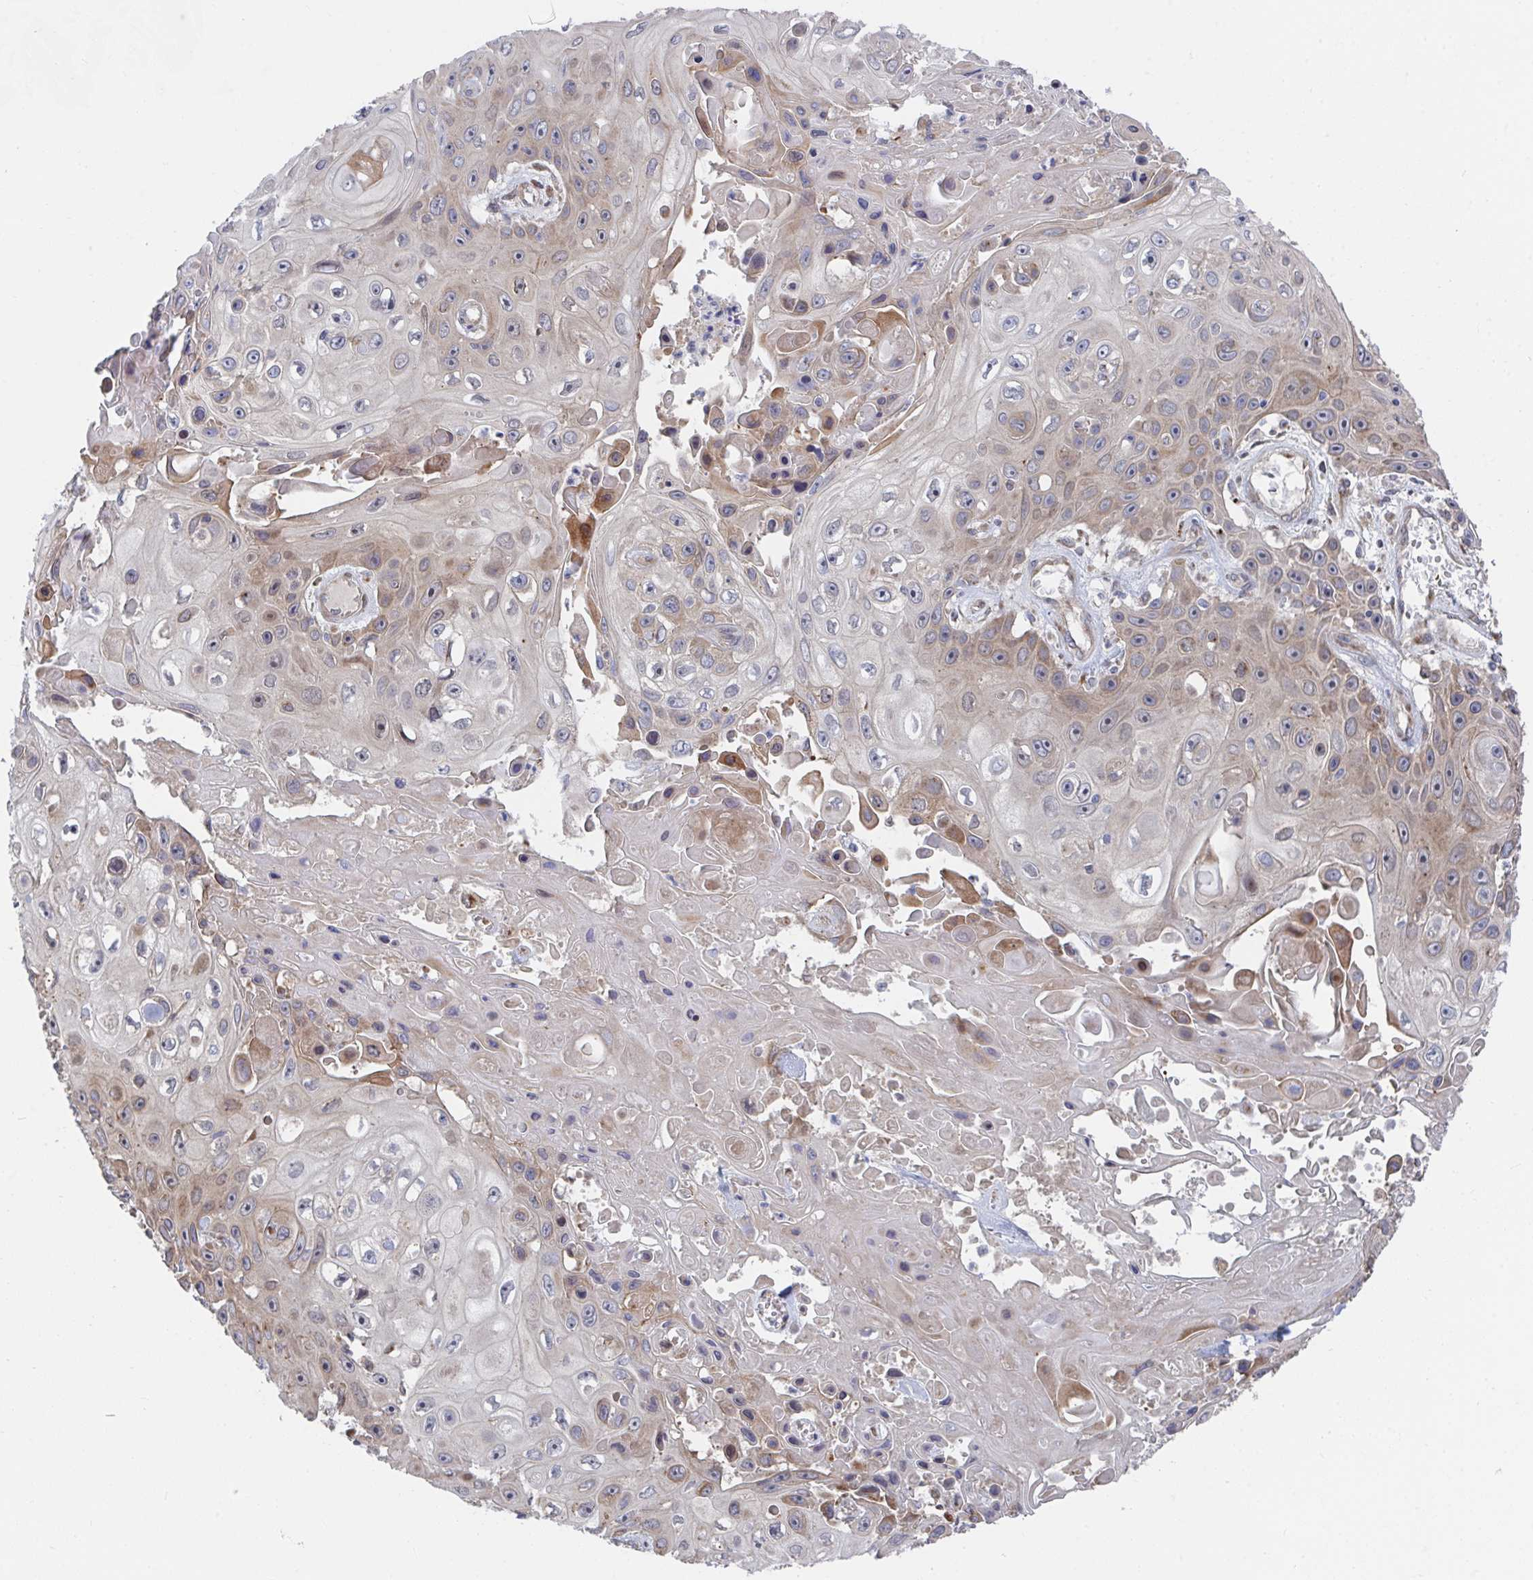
{"staining": {"intensity": "moderate", "quantity": "25%-75%", "location": "cytoplasmic/membranous"}, "tissue": "skin cancer", "cell_type": "Tumor cells", "image_type": "cancer", "snomed": [{"axis": "morphology", "description": "Squamous cell carcinoma, NOS"}, {"axis": "topography", "description": "Skin"}], "caption": "Immunohistochemical staining of human skin cancer demonstrates medium levels of moderate cytoplasmic/membranous protein positivity in about 25%-75% of tumor cells.", "gene": "FJX1", "patient": {"sex": "male", "age": 82}}